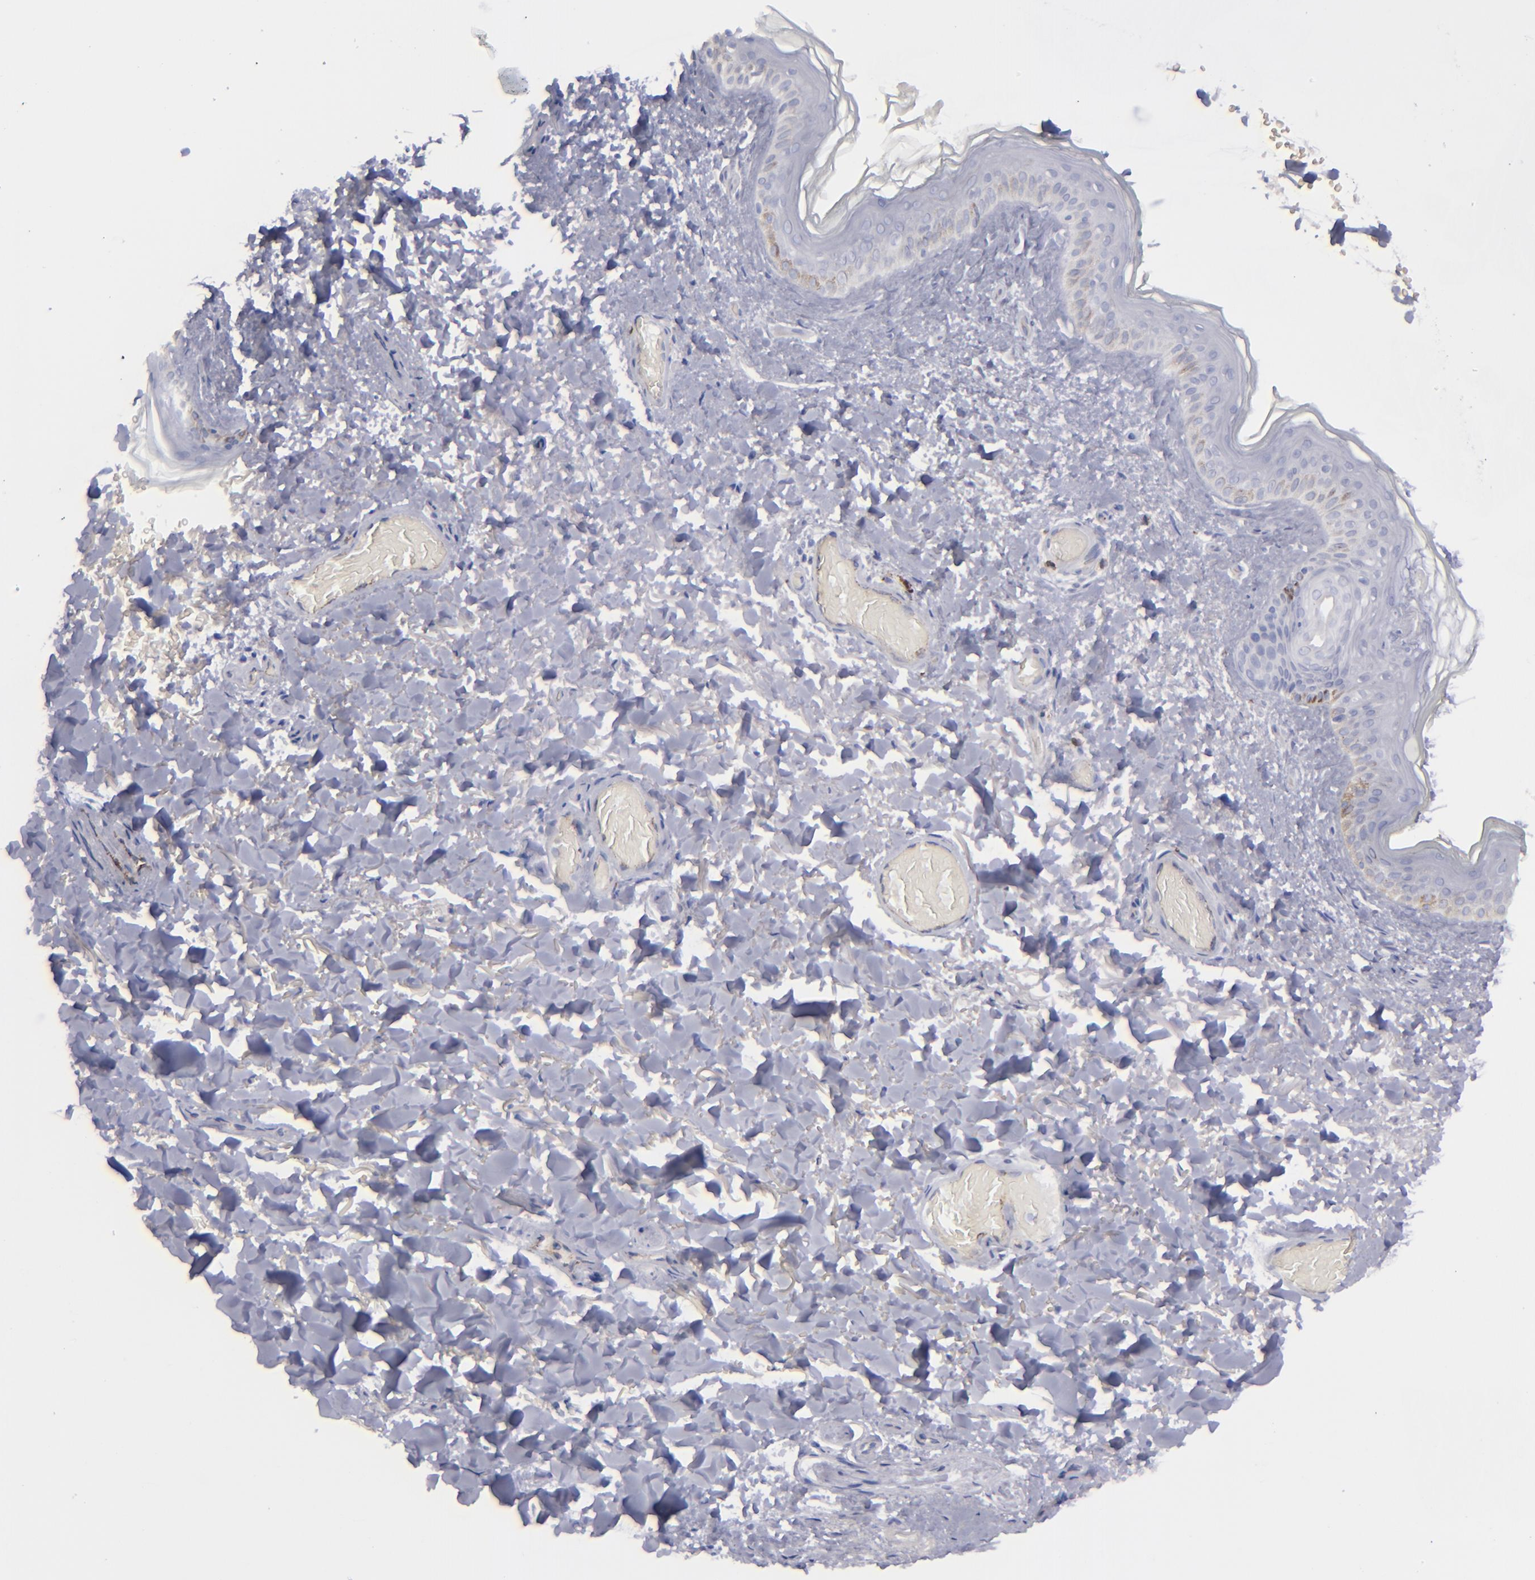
{"staining": {"intensity": "negative", "quantity": "none", "location": "none"}, "tissue": "skin", "cell_type": "Fibroblasts", "image_type": "normal", "snomed": [{"axis": "morphology", "description": "Normal tissue, NOS"}, {"axis": "topography", "description": "Skin"}], "caption": "Fibroblasts are negative for protein expression in normal human skin.", "gene": "CD27", "patient": {"sex": "male", "age": 63}}